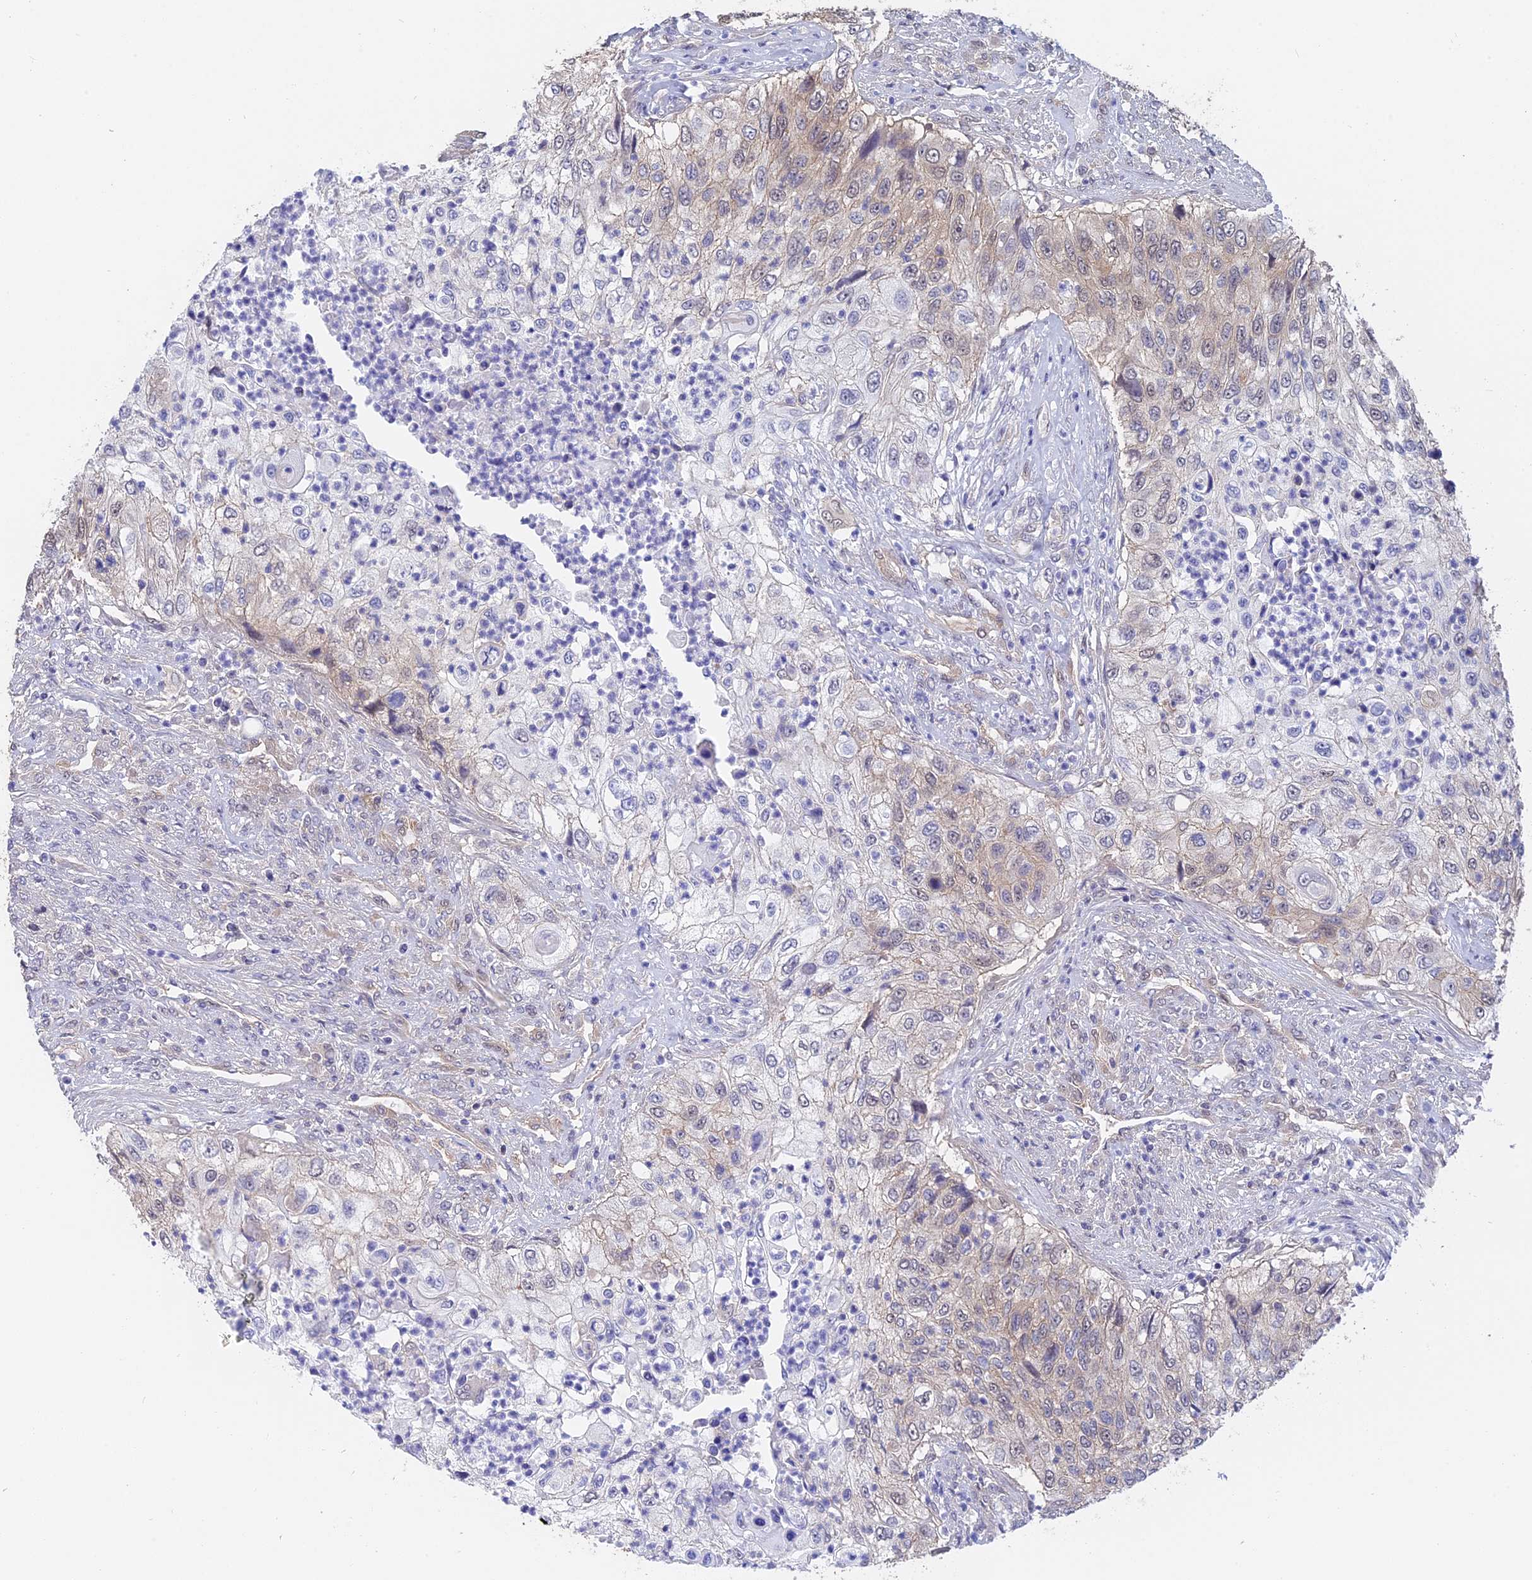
{"staining": {"intensity": "weak", "quantity": "<25%", "location": "cytoplasmic/membranous"}, "tissue": "urothelial cancer", "cell_type": "Tumor cells", "image_type": "cancer", "snomed": [{"axis": "morphology", "description": "Urothelial carcinoma, High grade"}, {"axis": "topography", "description": "Urinary bladder"}], "caption": "IHC image of neoplastic tissue: human high-grade urothelial carcinoma stained with DAB displays no significant protein expression in tumor cells.", "gene": "STUB1", "patient": {"sex": "female", "age": 60}}